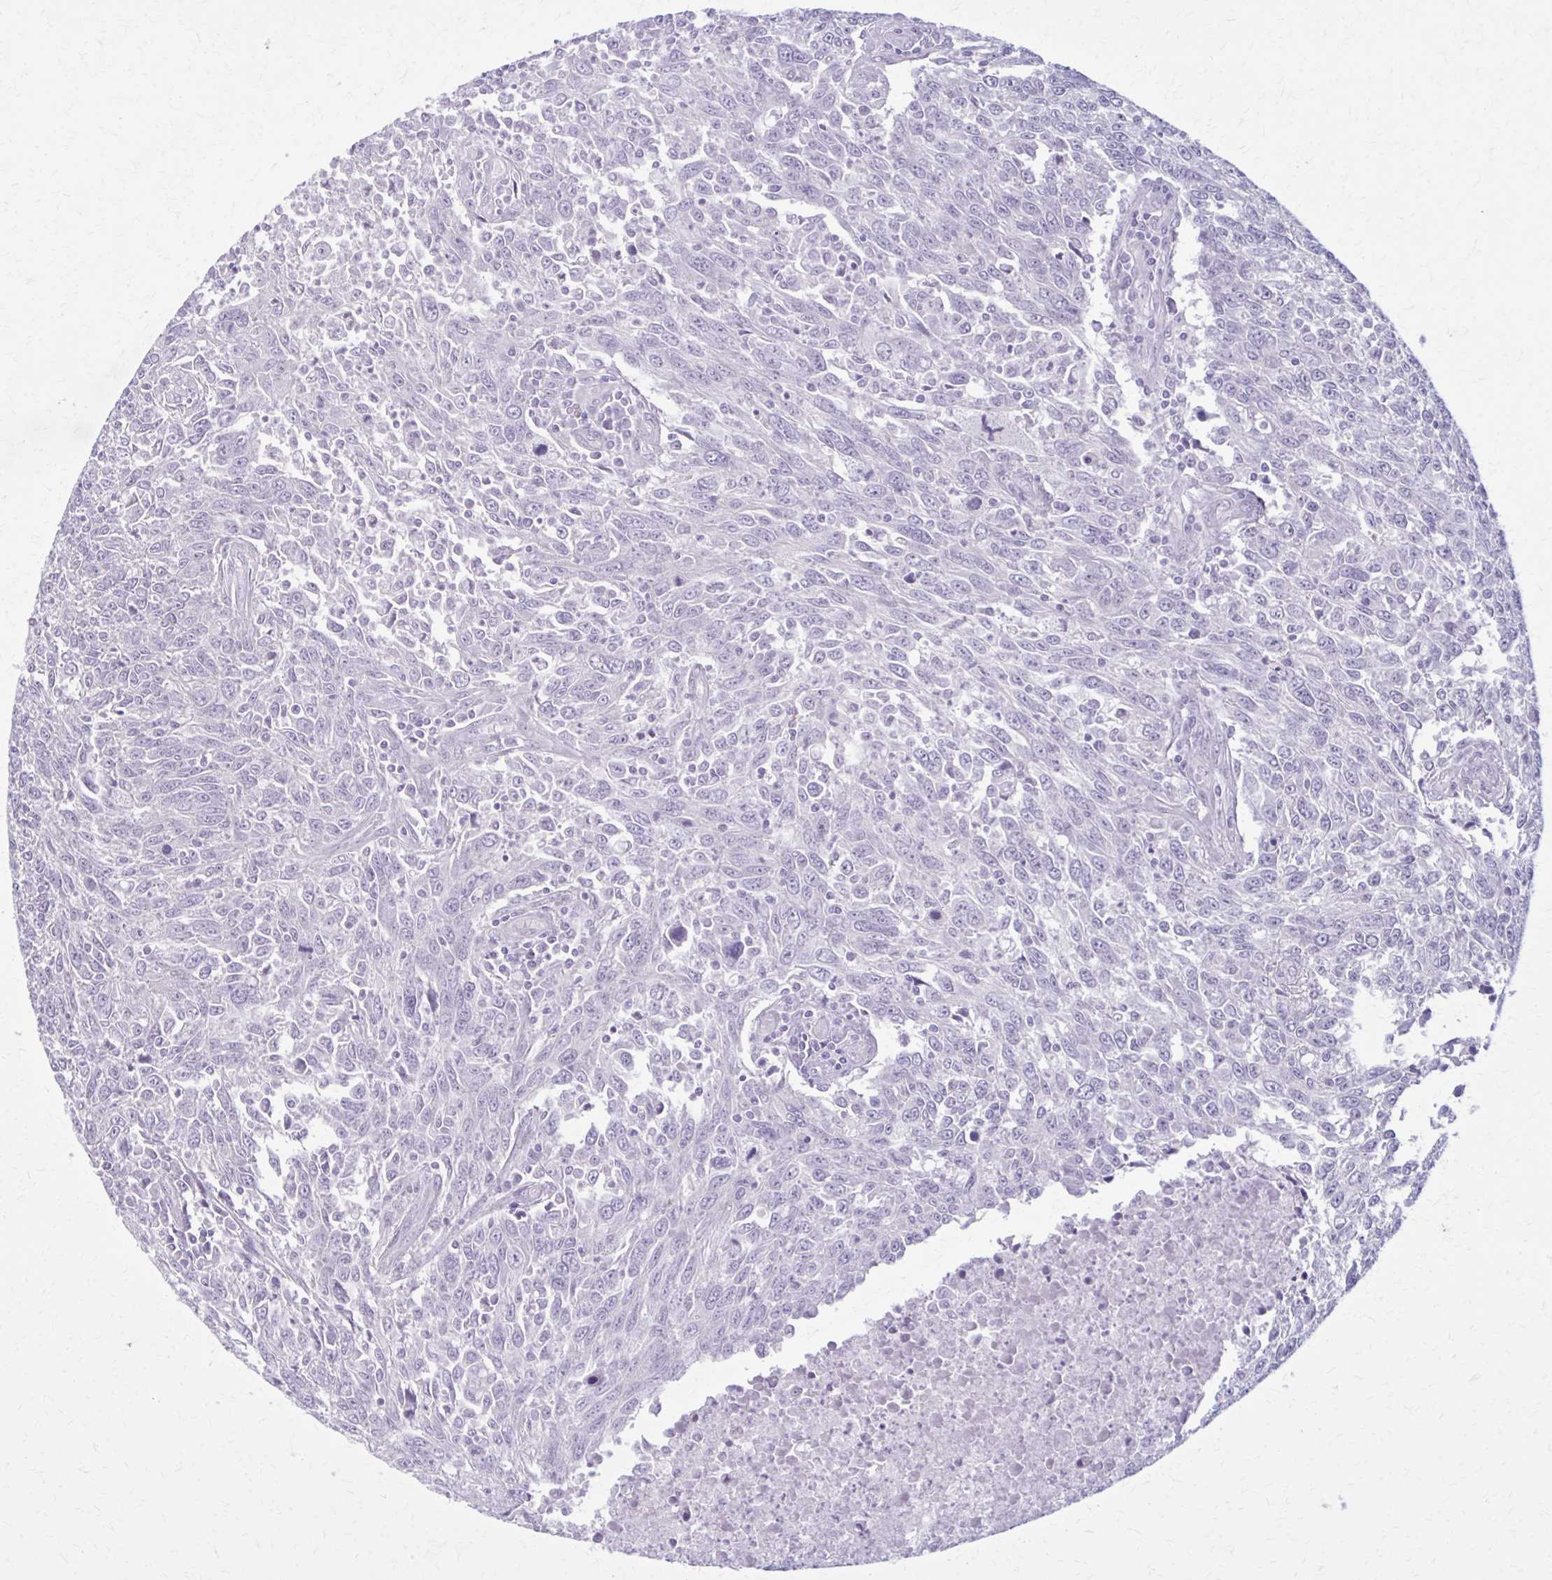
{"staining": {"intensity": "negative", "quantity": "none", "location": "none"}, "tissue": "breast cancer", "cell_type": "Tumor cells", "image_type": "cancer", "snomed": [{"axis": "morphology", "description": "Duct carcinoma"}, {"axis": "topography", "description": "Breast"}], "caption": "An image of breast infiltrating ductal carcinoma stained for a protein shows no brown staining in tumor cells.", "gene": "NUMBL", "patient": {"sex": "female", "age": 50}}